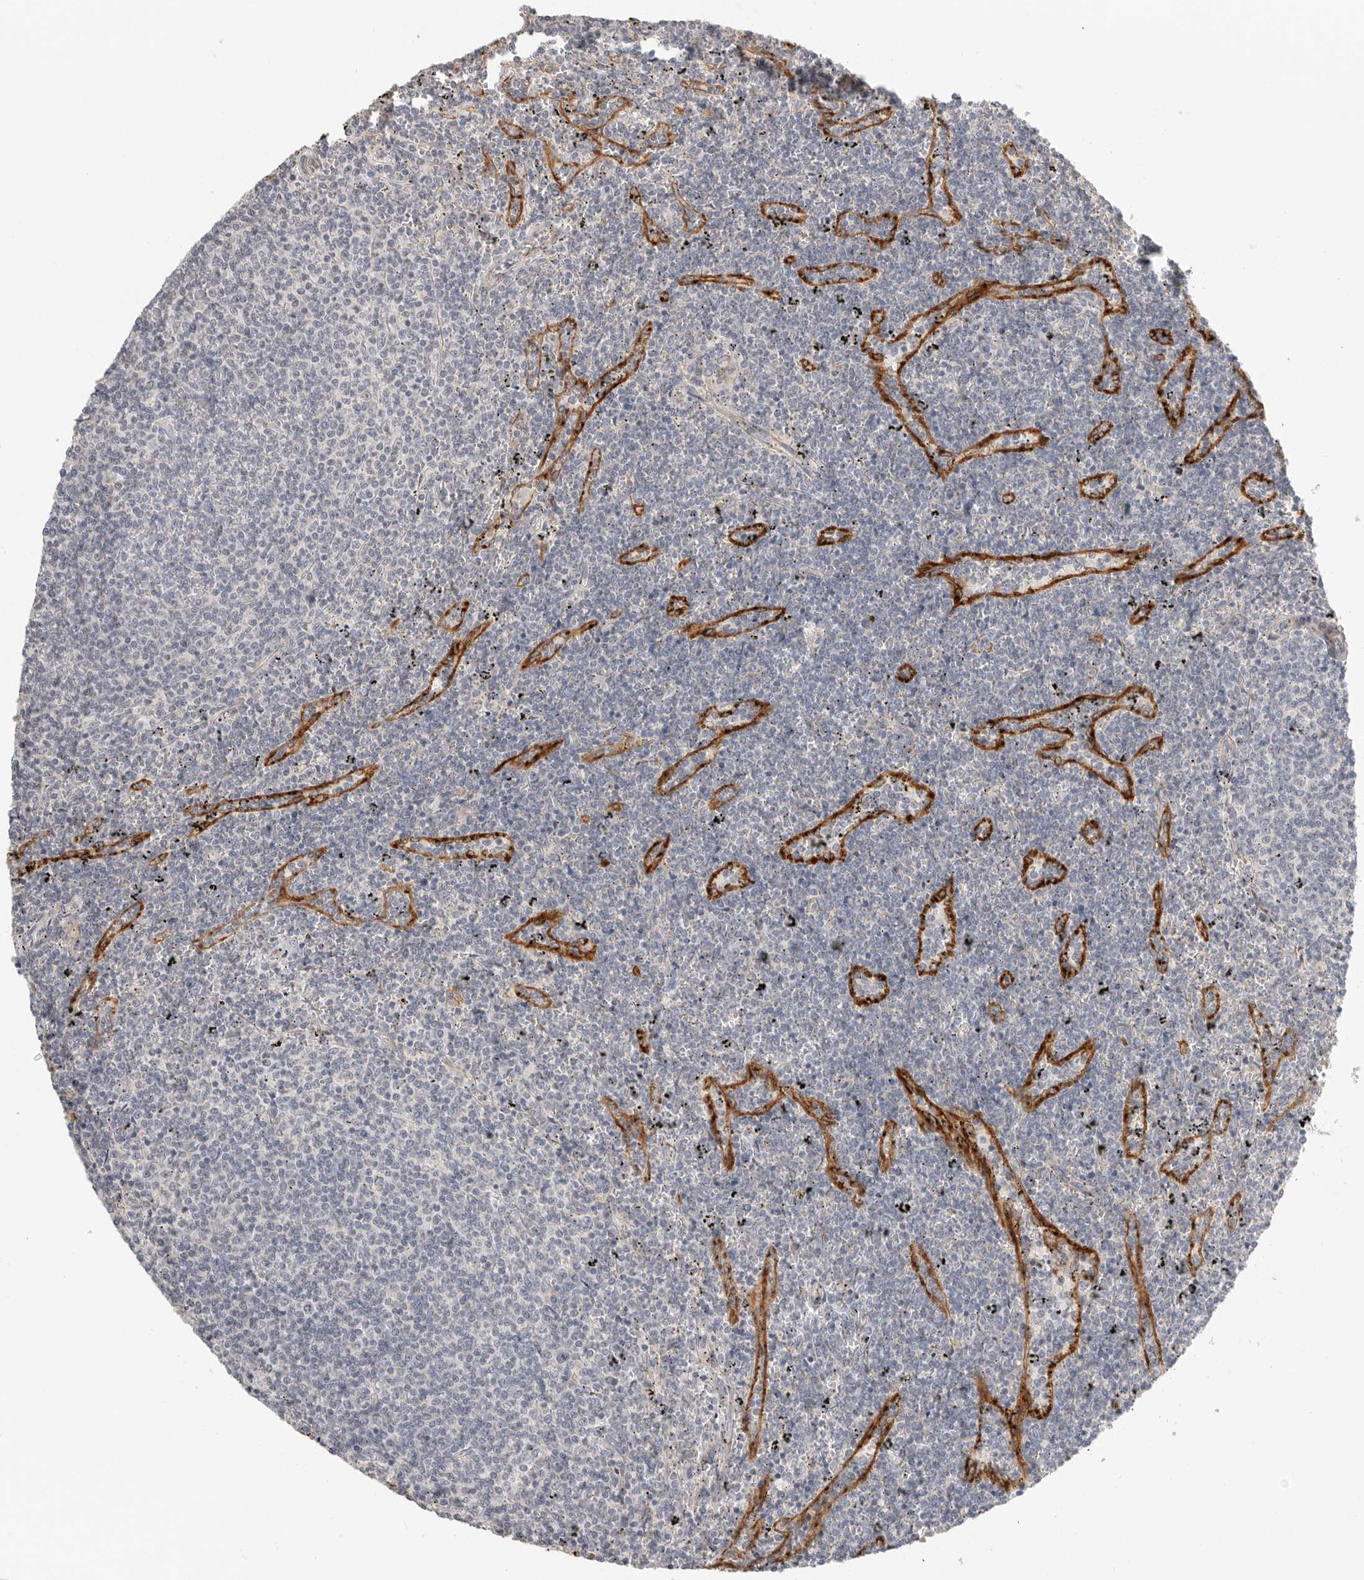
{"staining": {"intensity": "negative", "quantity": "none", "location": "none"}, "tissue": "lymphoma", "cell_type": "Tumor cells", "image_type": "cancer", "snomed": [{"axis": "morphology", "description": "Malignant lymphoma, non-Hodgkin's type, Low grade"}, {"axis": "topography", "description": "Spleen"}], "caption": "Immunohistochemical staining of human lymphoma reveals no significant staining in tumor cells. Brightfield microscopy of immunohistochemistry stained with DAB (brown) and hematoxylin (blue), captured at high magnification.", "gene": "STAB2", "patient": {"sex": "female", "age": 50}}